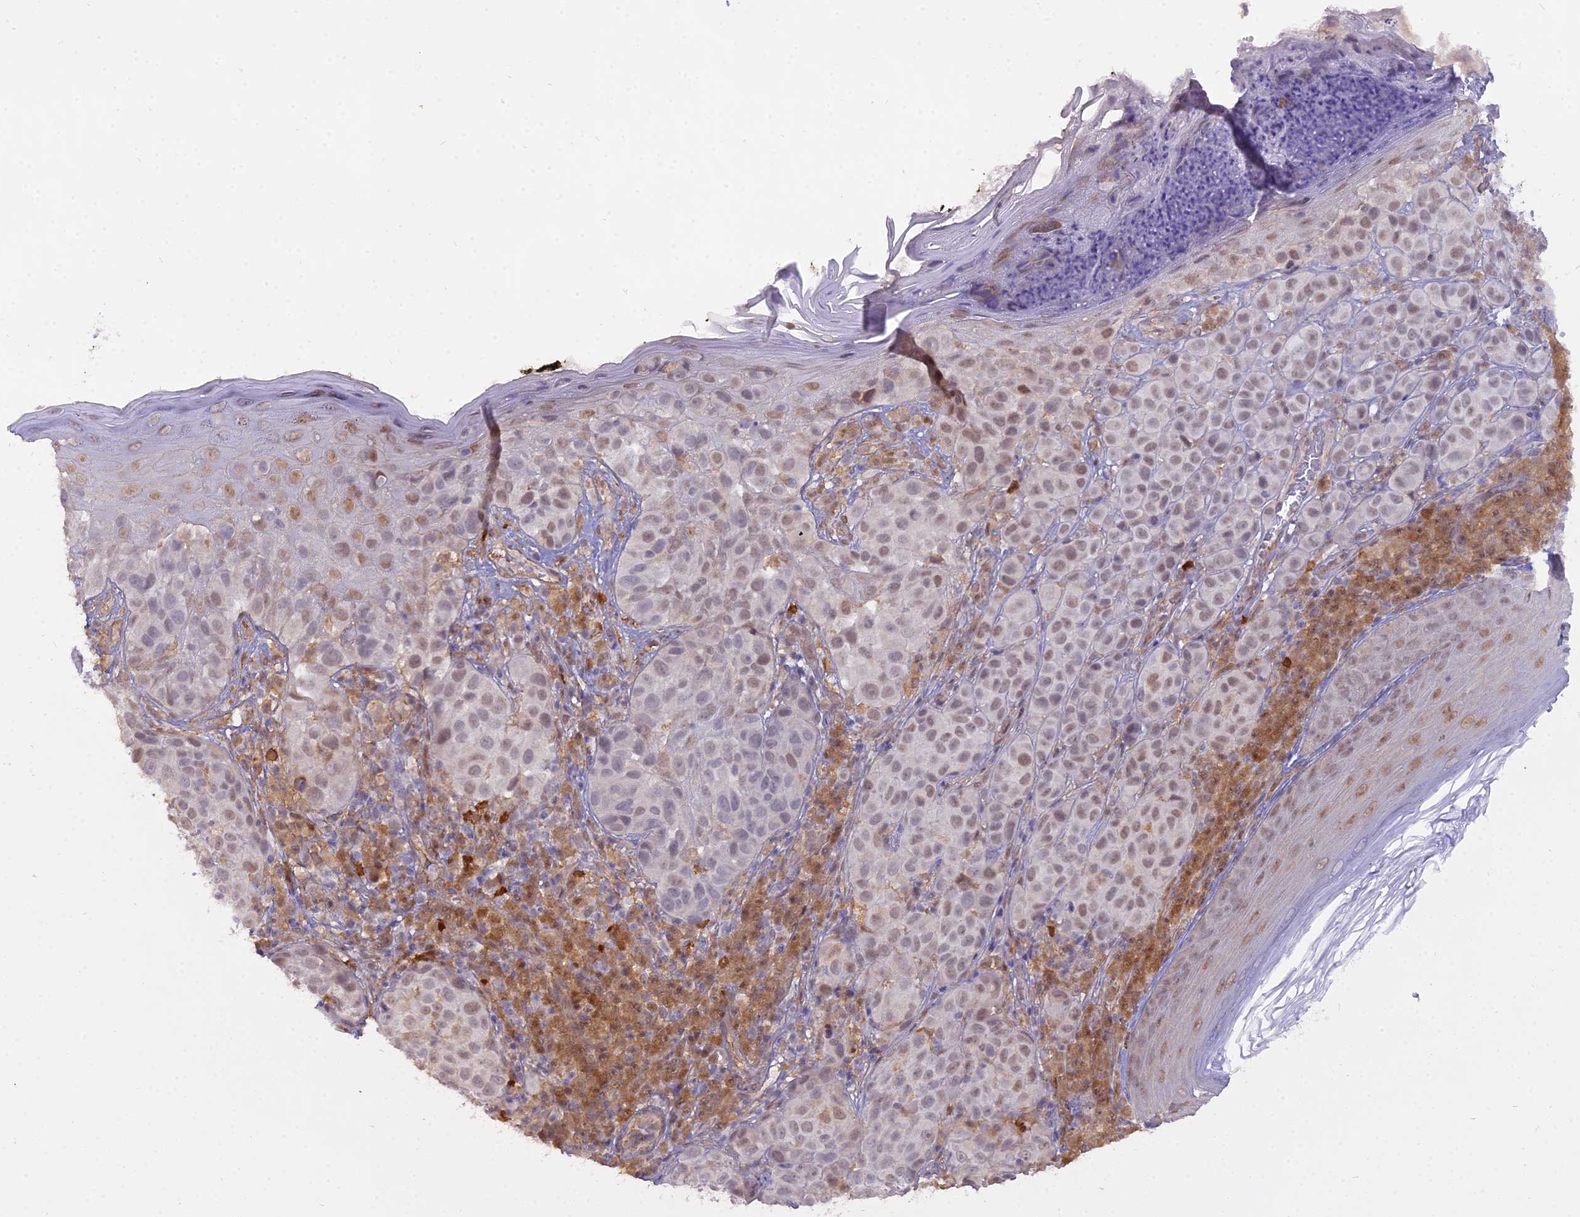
{"staining": {"intensity": "weak", "quantity": ">75%", "location": "nuclear"}, "tissue": "melanoma", "cell_type": "Tumor cells", "image_type": "cancer", "snomed": [{"axis": "morphology", "description": "Malignant melanoma, NOS"}, {"axis": "topography", "description": "Skin"}], "caption": "Immunohistochemistry staining of malignant melanoma, which demonstrates low levels of weak nuclear expression in approximately >75% of tumor cells indicating weak nuclear protein positivity. The staining was performed using DAB (3,3'-diaminobenzidine) (brown) for protein detection and nuclei were counterstained in hematoxylin (blue).", "gene": "BLNK", "patient": {"sex": "male", "age": 38}}